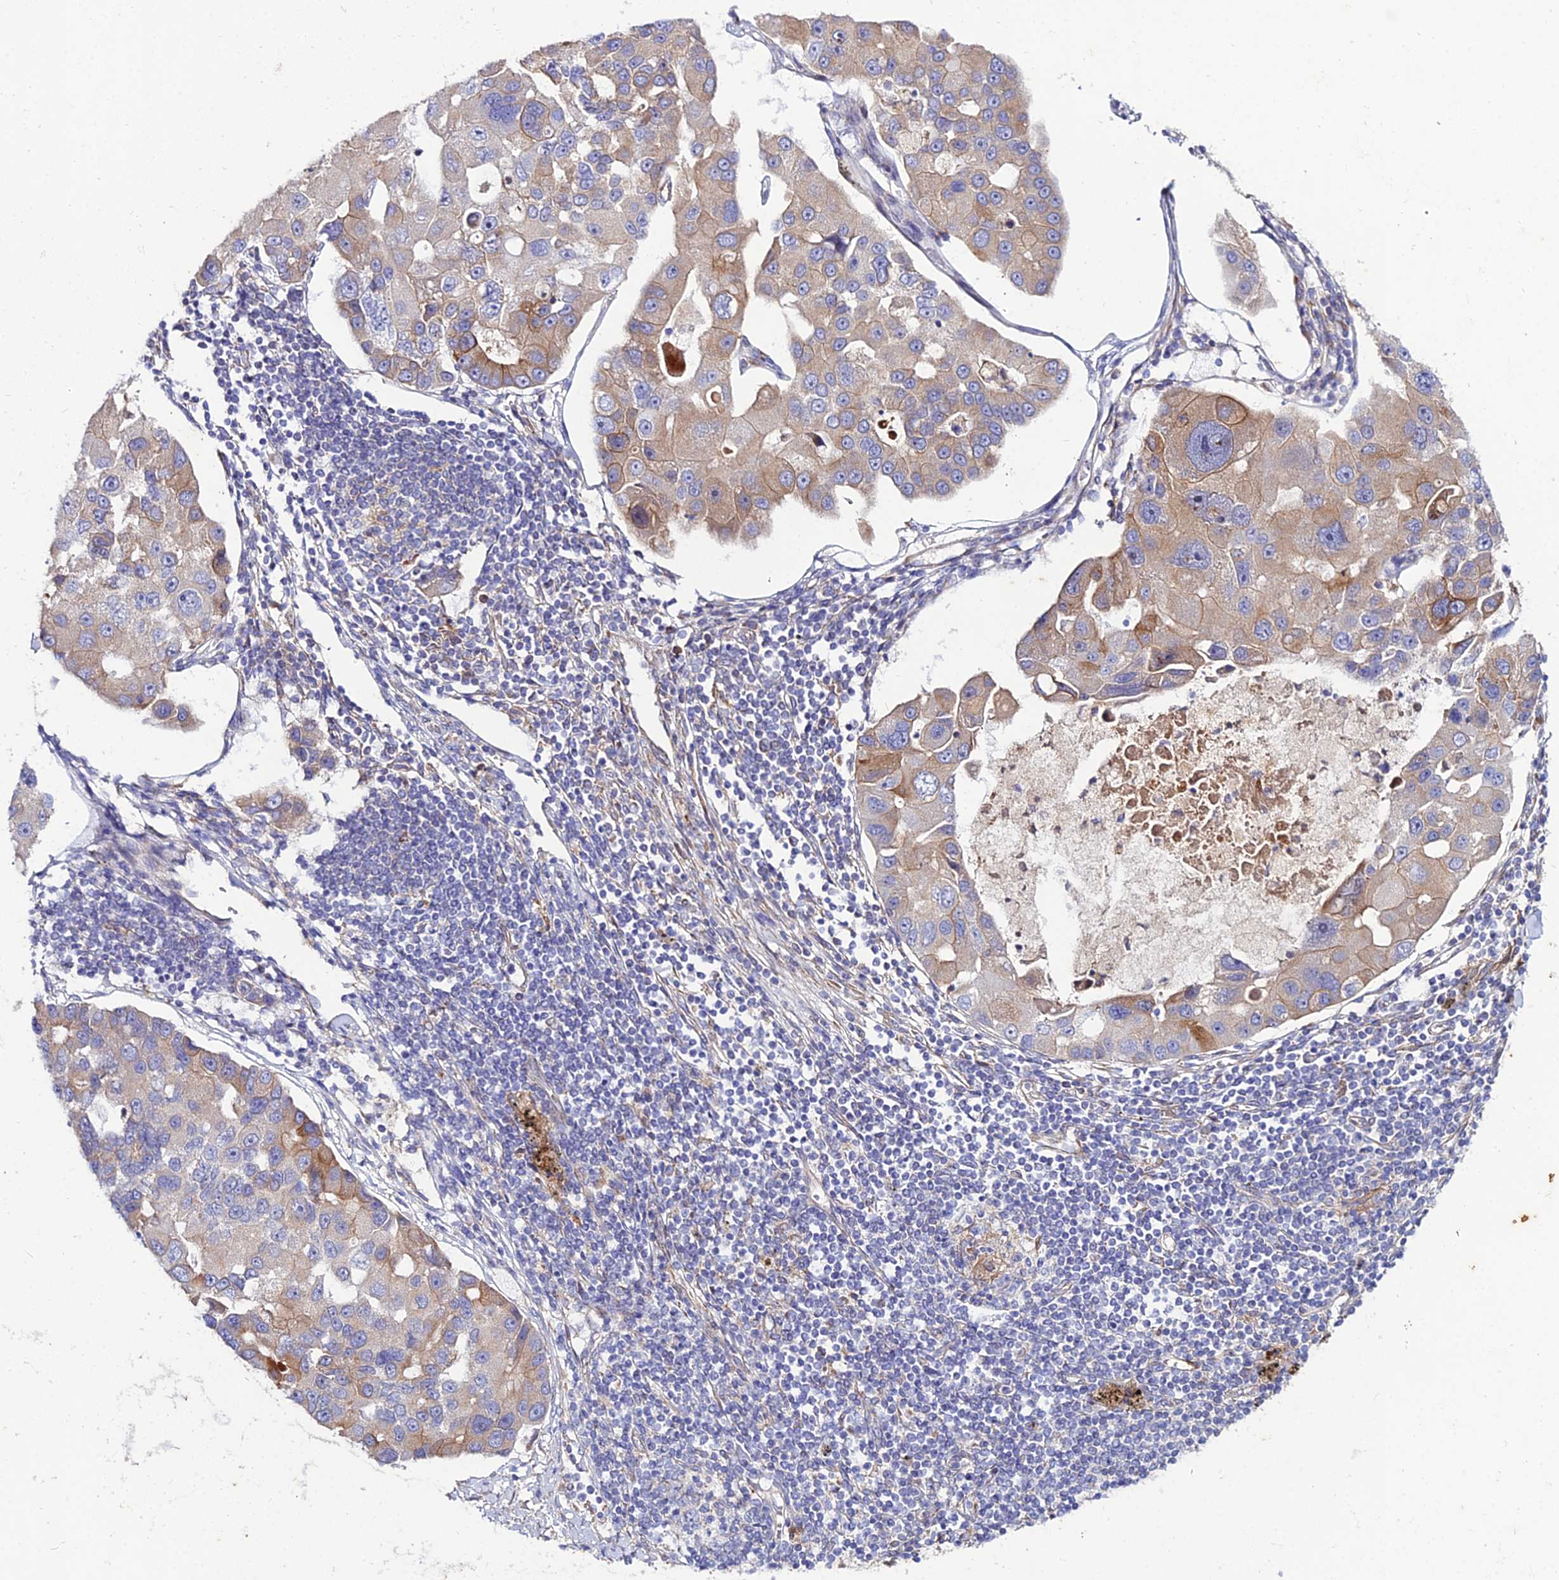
{"staining": {"intensity": "moderate", "quantity": "<25%", "location": "cytoplasmic/membranous"}, "tissue": "lung cancer", "cell_type": "Tumor cells", "image_type": "cancer", "snomed": [{"axis": "morphology", "description": "Adenocarcinoma, NOS"}, {"axis": "topography", "description": "Lung"}], "caption": "There is low levels of moderate cytoplasmic/membranous expression in tumor cells of lung cancer, as demonstrated by immunohistochemical staining (brown color).", "gene": "ARL6IP1", "patient": {"sex": "female", "age": 54}}